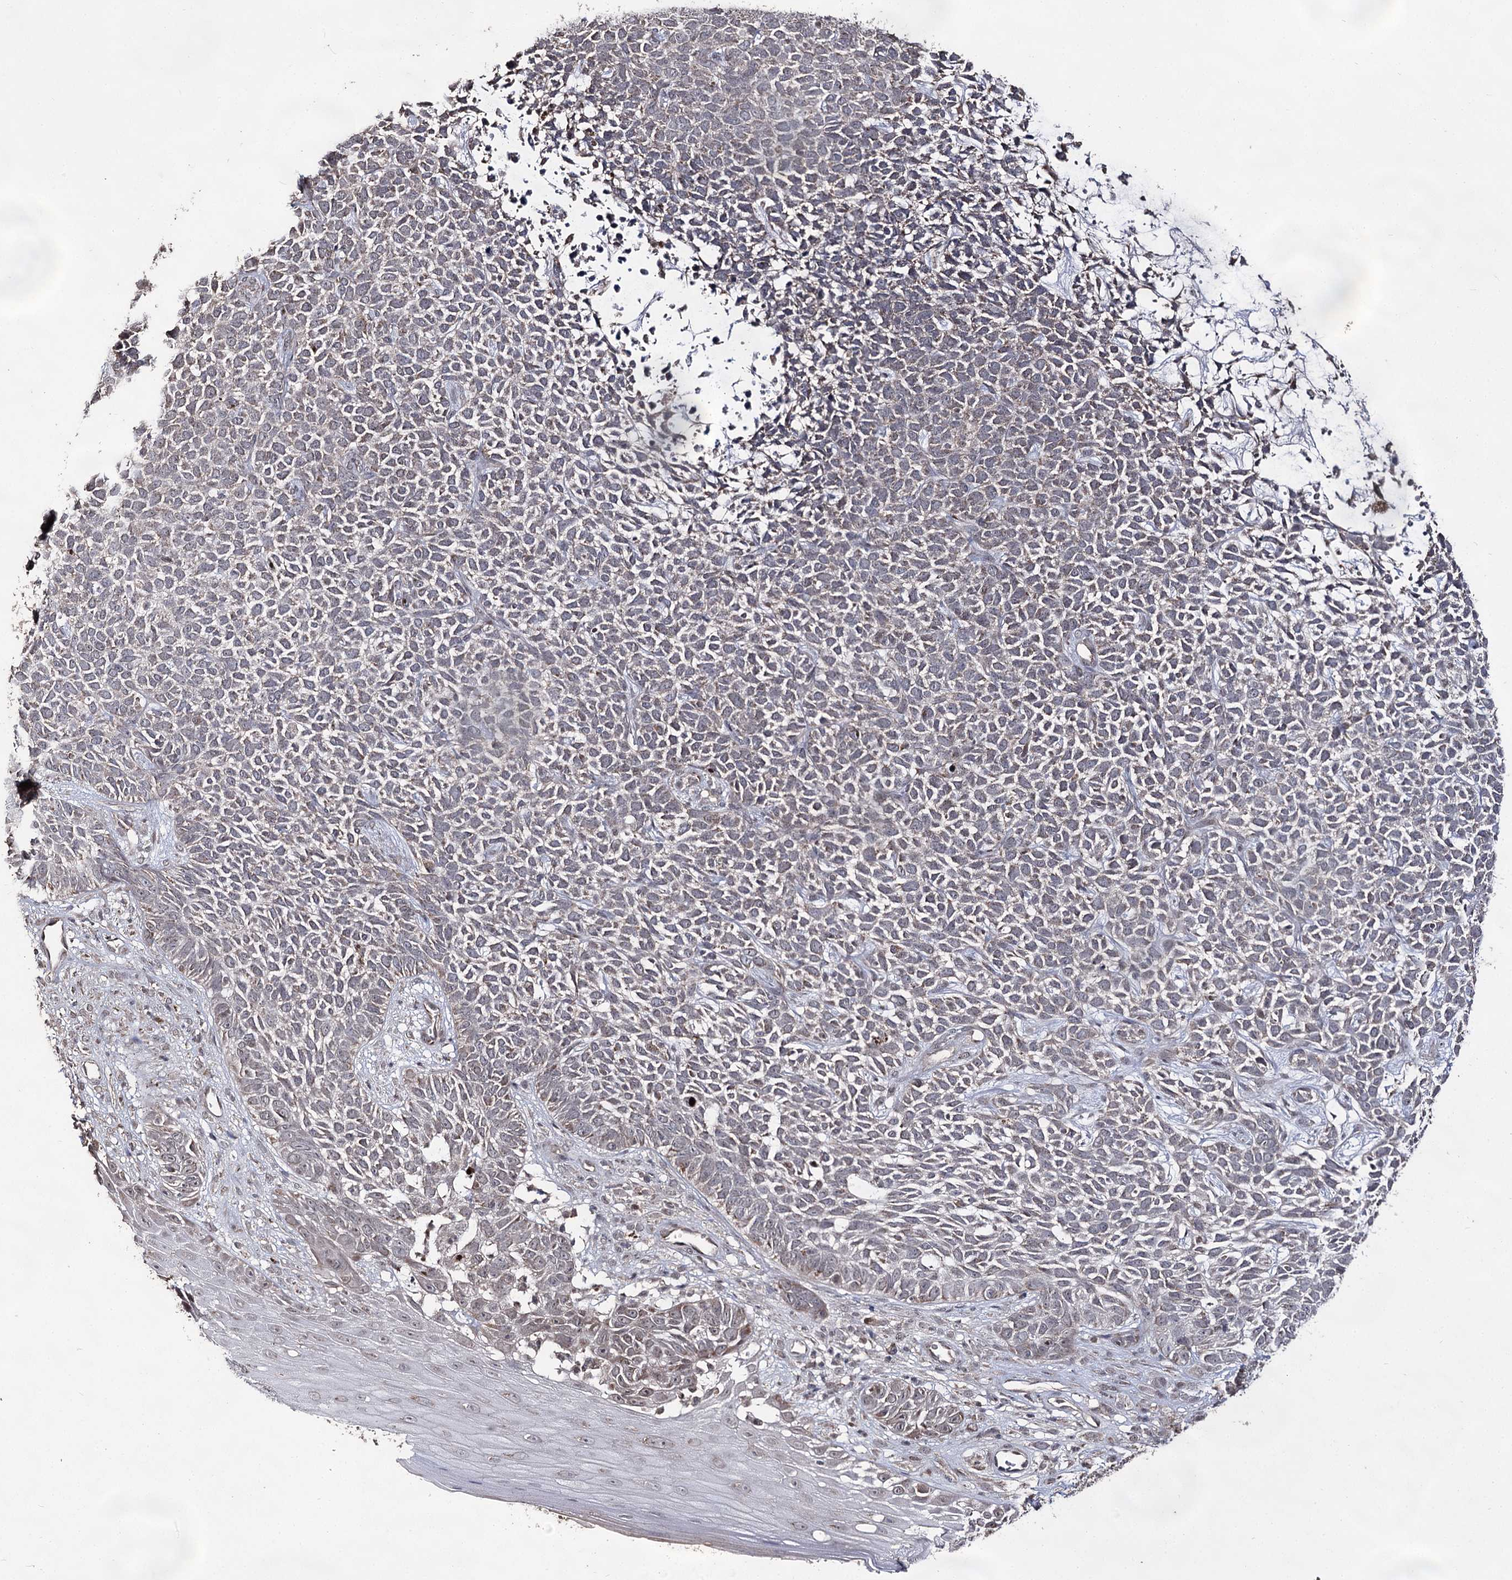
{"staining": {"intensity": "negative", "quantity": "none", "location": "none"}, "tissue": "skin cancer", "cell_type": "Tumor cells", "image_type": "cancer", "snomed": [{"axis": "morphology", "description": "Basal cell carcinoma"}, {"axis": "topography", "description": "Skin"}], "caption": "This is a histopathology image of IHC staining of basal cell carcinoma (skin), which shows no staining in tumor cells.", "gene": "ACTR6", "patient": {"sex": "female", "age": 84}}